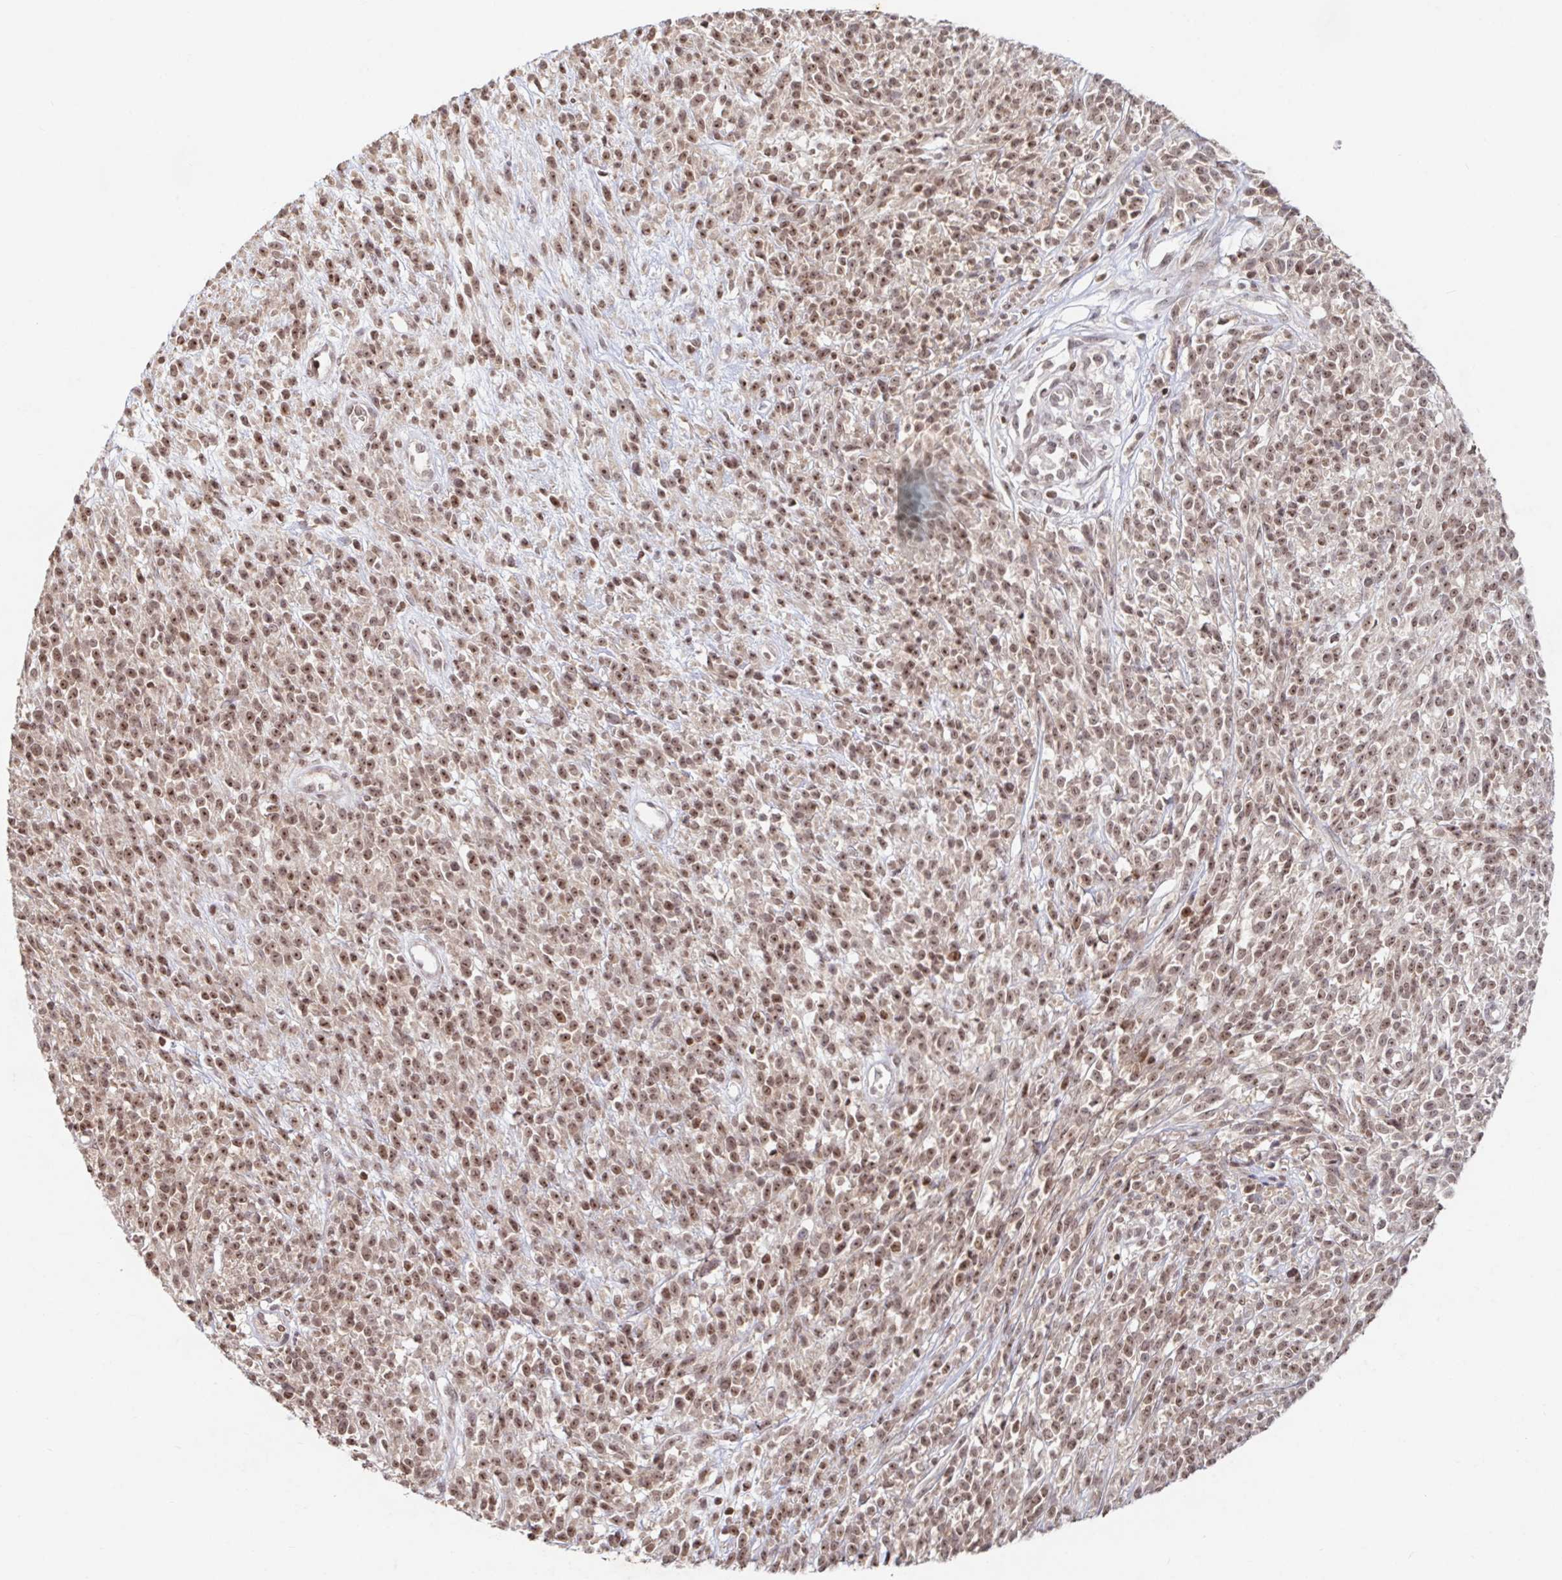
{"staining": {"intensity": "moderate", "quantity": ">75%", "location": "nuclear"}, "tissue": "melanoma", "cell_type": "Tumor cells", "image_type": "cancer", "snomed": [{"axis": "morphology", "description": "Malignant melanoma, NOS"}, {"axis": "topography", "description": "Skin"}, {"axis": "topography", "description": "Skin of trunk"}], "caption": "About >75% of tumor cells in malignant melanoma reveal moderate nuclear protein positivity as visualized by brown immunohistochemical staining.", "gene": "C19orf53", "patient": {"sex": "male", "age": 74}}